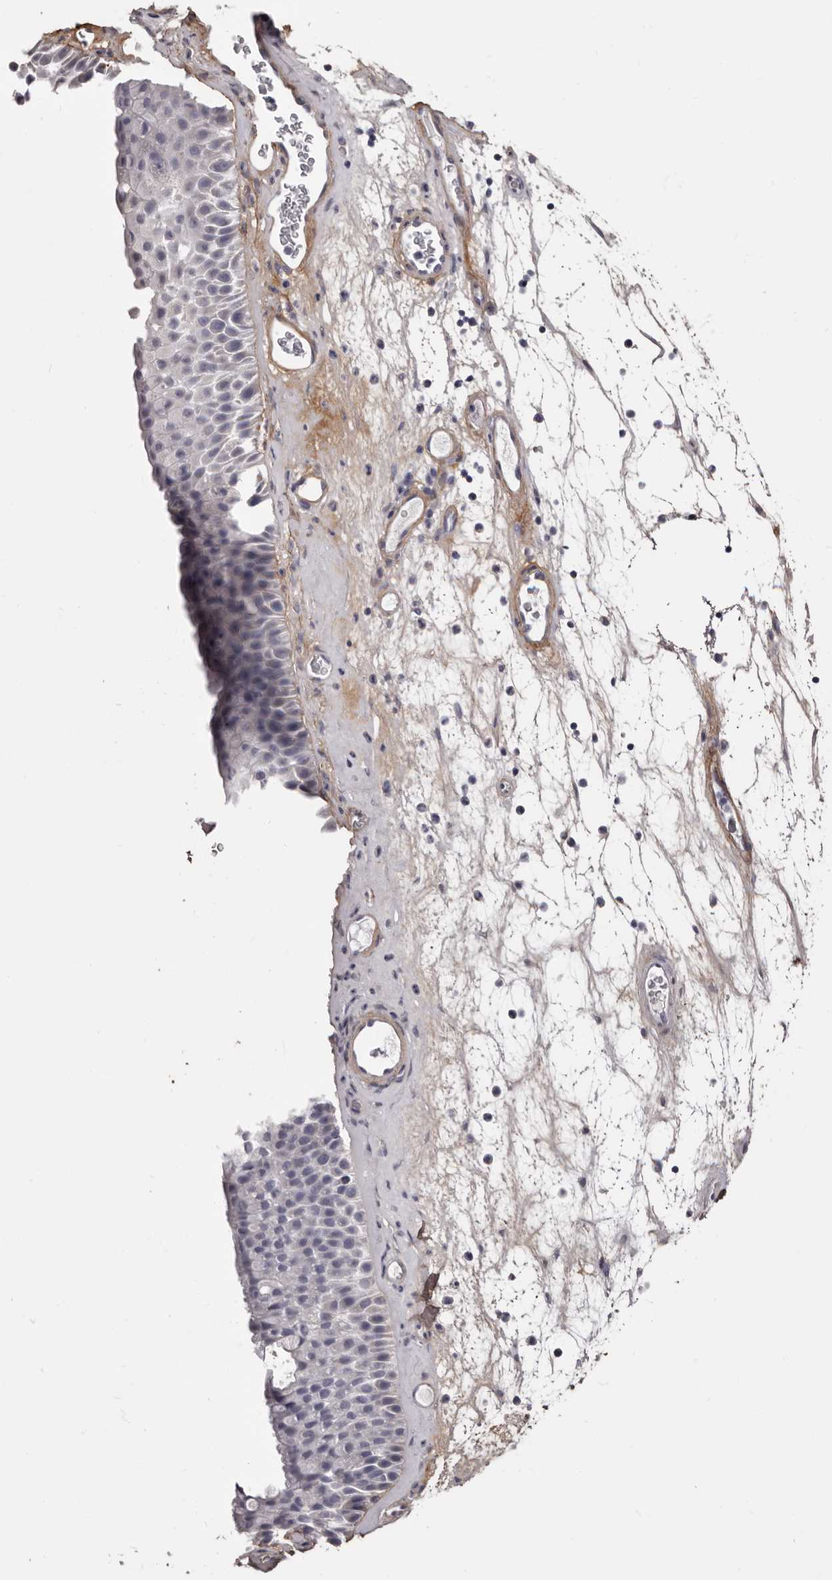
{"staining": {"intensity": "negative", "quantity": "none", "location": "none"}, "tissue": "nasopharynx", "cell_type": "Respiratory epithelial cells", "image_type": "normal", "snomed": [{"axis": "morphology", "description": "Normal tissue, NOS"}, {"axis": "topography", "description": "Nasopharynx"}], "caption": "Immunohistochemistry (IHC) image of unremarkable nasopharynx: nasopharynx stained with DAB exhibits no significant protein staining in respiratory epithelial cells. (Brightfield microscopy of DAB immunohistochemistry at high magnification).", "gene": "COL6A1", "patient": {"sex": "male", "age": 64}}